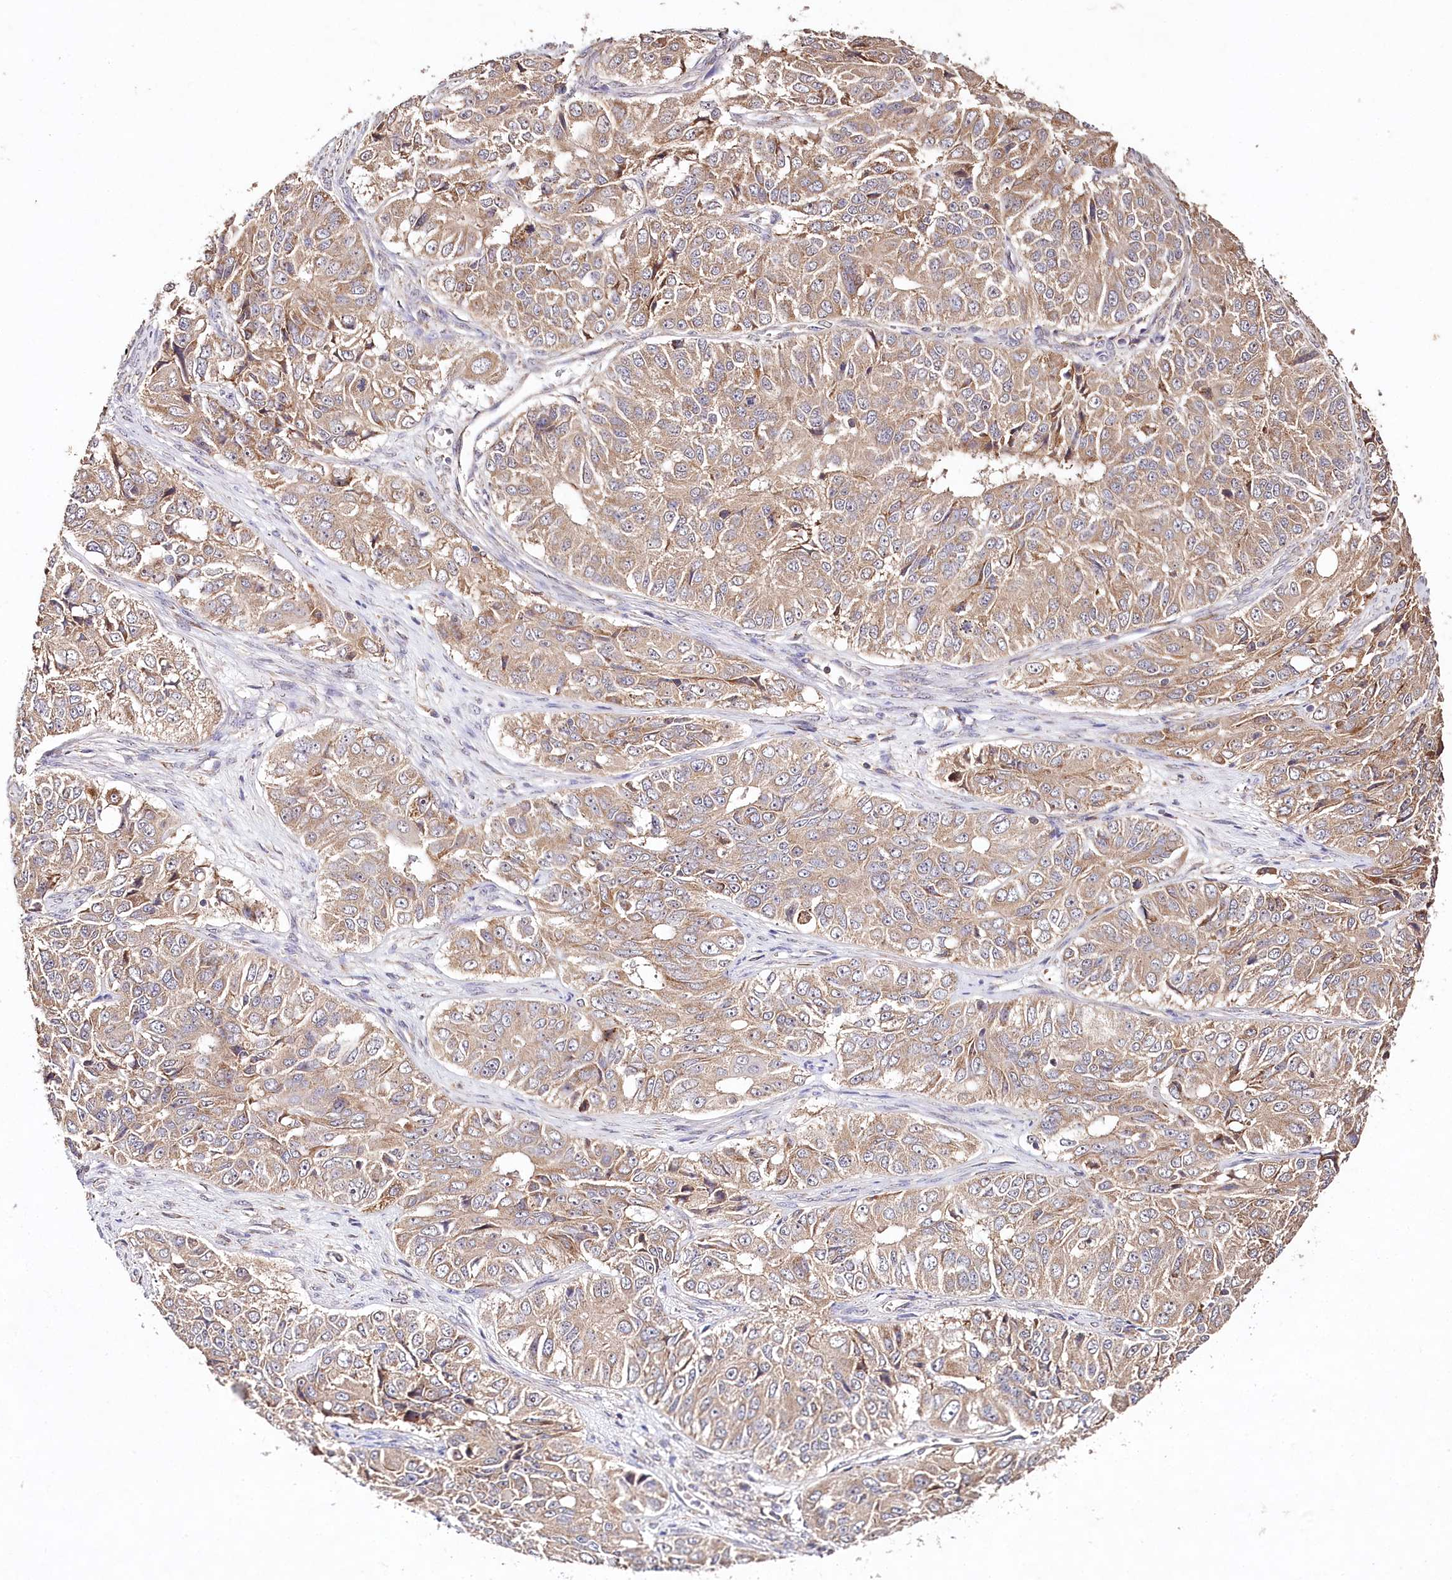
{"staining": {"intensity": "moderate", "quantity": ">75%", "location": "cytoplasmic/membranous"}, "tissue": "ovarian cancer", "cell_type": "Tumor cells", "image_type": "cancer", "snomed": [{"axis": "morphology", "description": "Carcinoma, endometroid"}, {"axis": "topography", "description": "Ovary"}], "caption": "Moderate cytoplasmic/membranous staining is present in about >75% of tumor cells in ovarian cancer.", "gene": "DMXL1", "patient": {"sex": "female", "age": 51}}